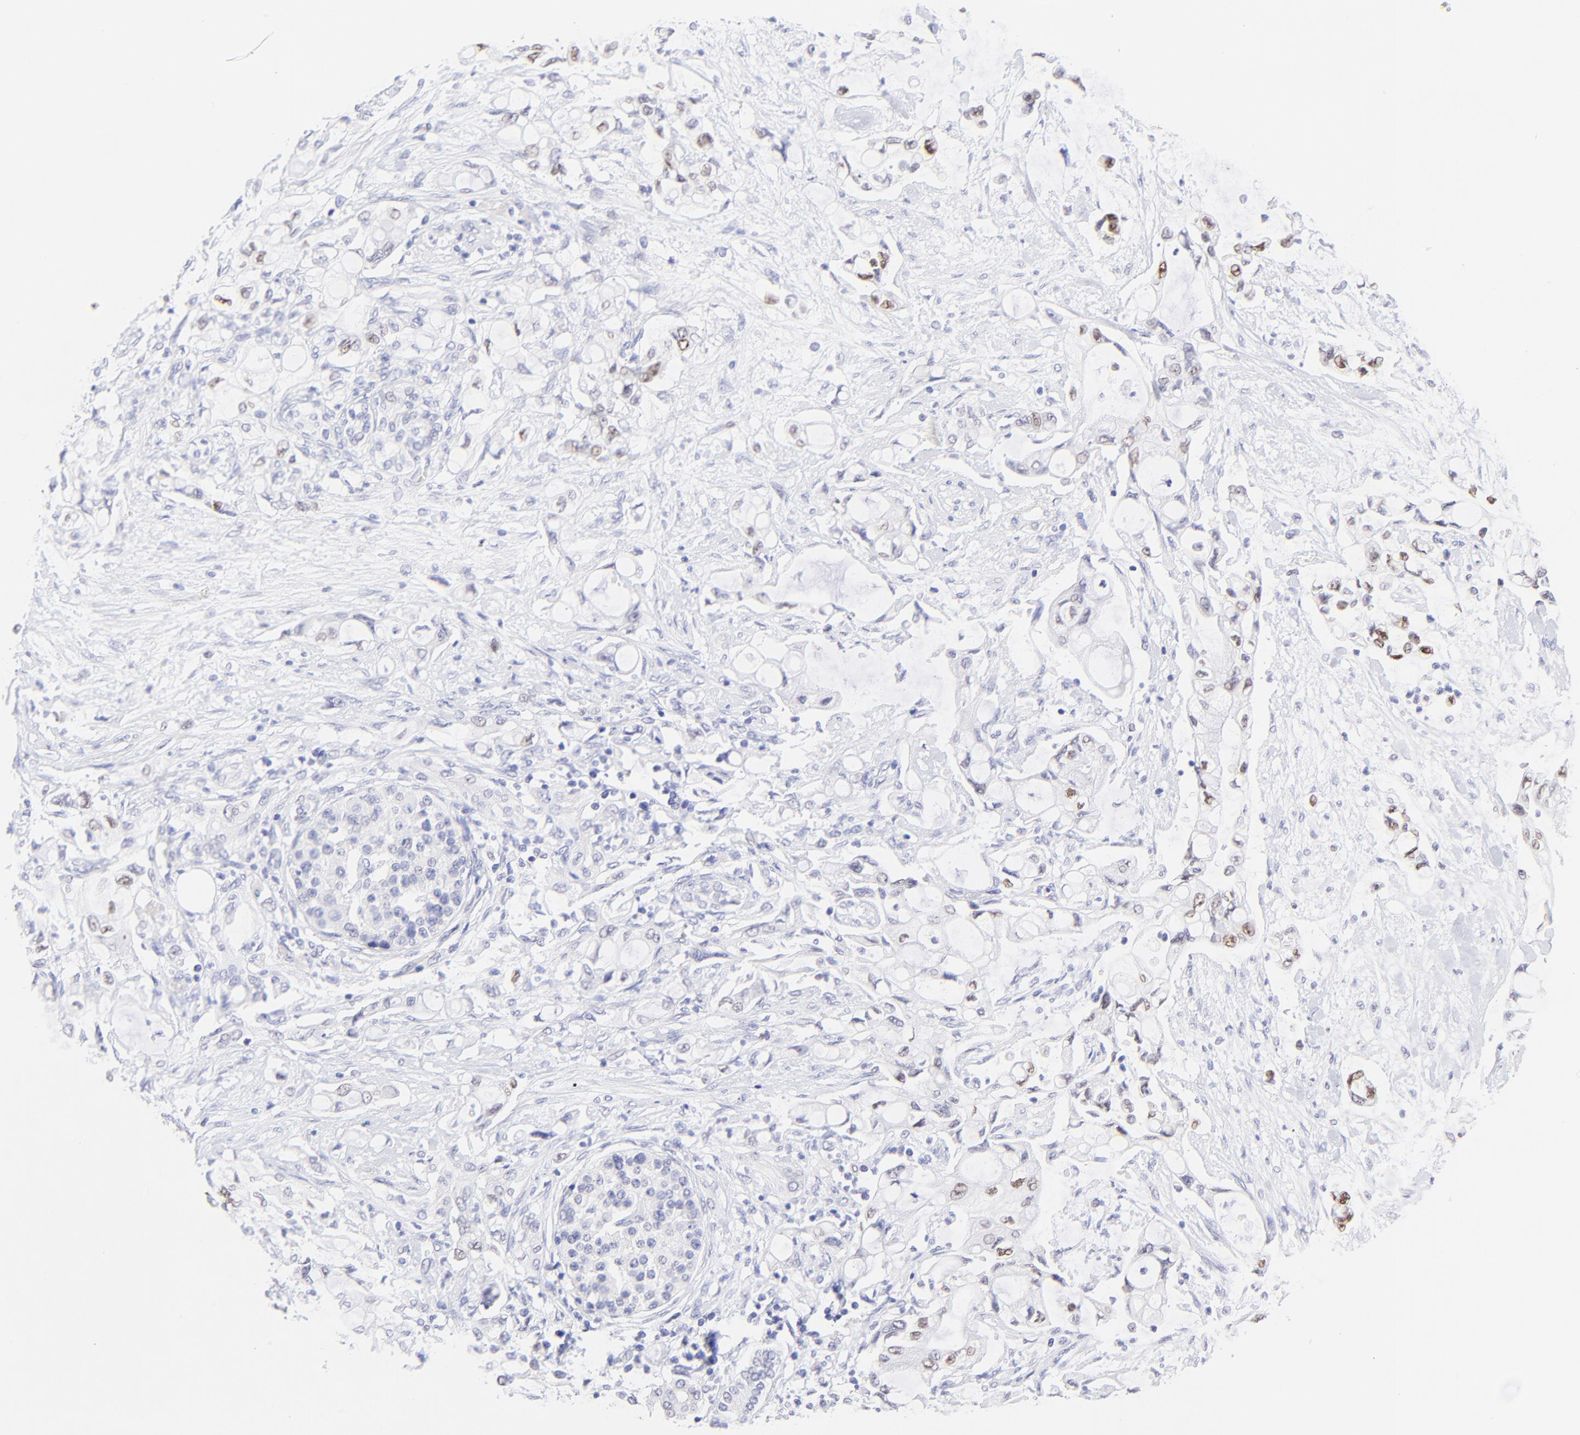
{"staining": {"intensity": "weak", "quantity": "<25%", "location": "nuclear"}, "tissue": "pancreatic cancer", "cell_type": "Tumor cells", "image_type": "cancer", "snomed": [{"axis": "morphology", "description": "Adenocarcinoma, NOS"}, {"axis": "topography", "description": "Pancreas"}], "caption": "There is no significant positivity in tumor cells of pancreatic cancer (adenocarcinoma). (IHC, brightfield microscopy, high magnification).", "gene": "KLF4", "patient": {"sex": "female", "age": 70}}